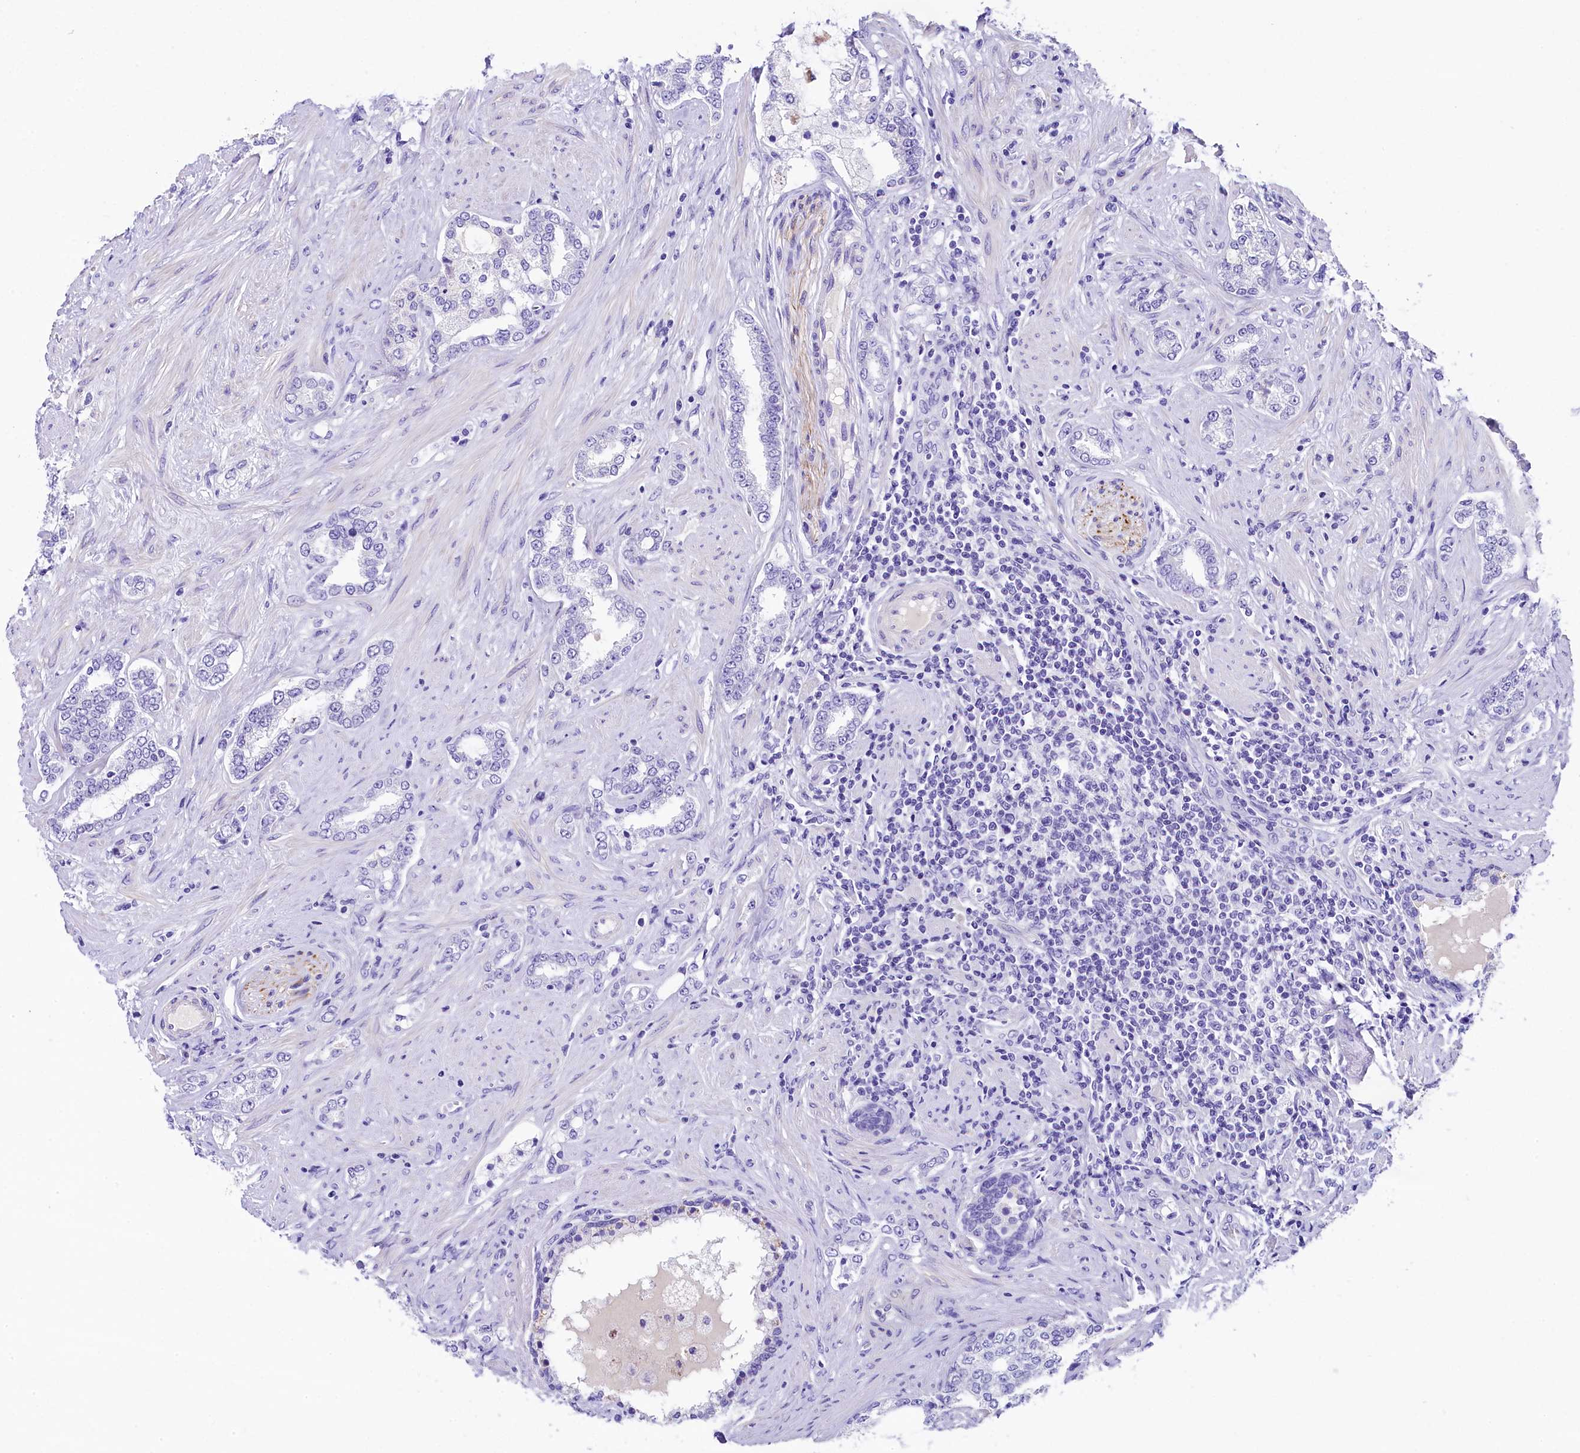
{"staining": {"intensity": "negative", "quantity": "none", "location": "none"}, "tissue": "prostate cancer", "cell_type": "Tumor cells", "image_type": "cancer", "snomed": [{"axis": "morphology", "description": "Adenocarcinoma, High grade"}, {"axis": "topography", "description": "Prostate"}], "caption": "Immunohistochemistry micrograph of human prostate high-grade adenocarcinoma stained for a protein (brown), which shows no positivity in tumor cells. (DAB immunohistochemistry (IHC), high magnification).", "gene": "SKIDA1", "patient": {"sex": "male", "age": 64}}